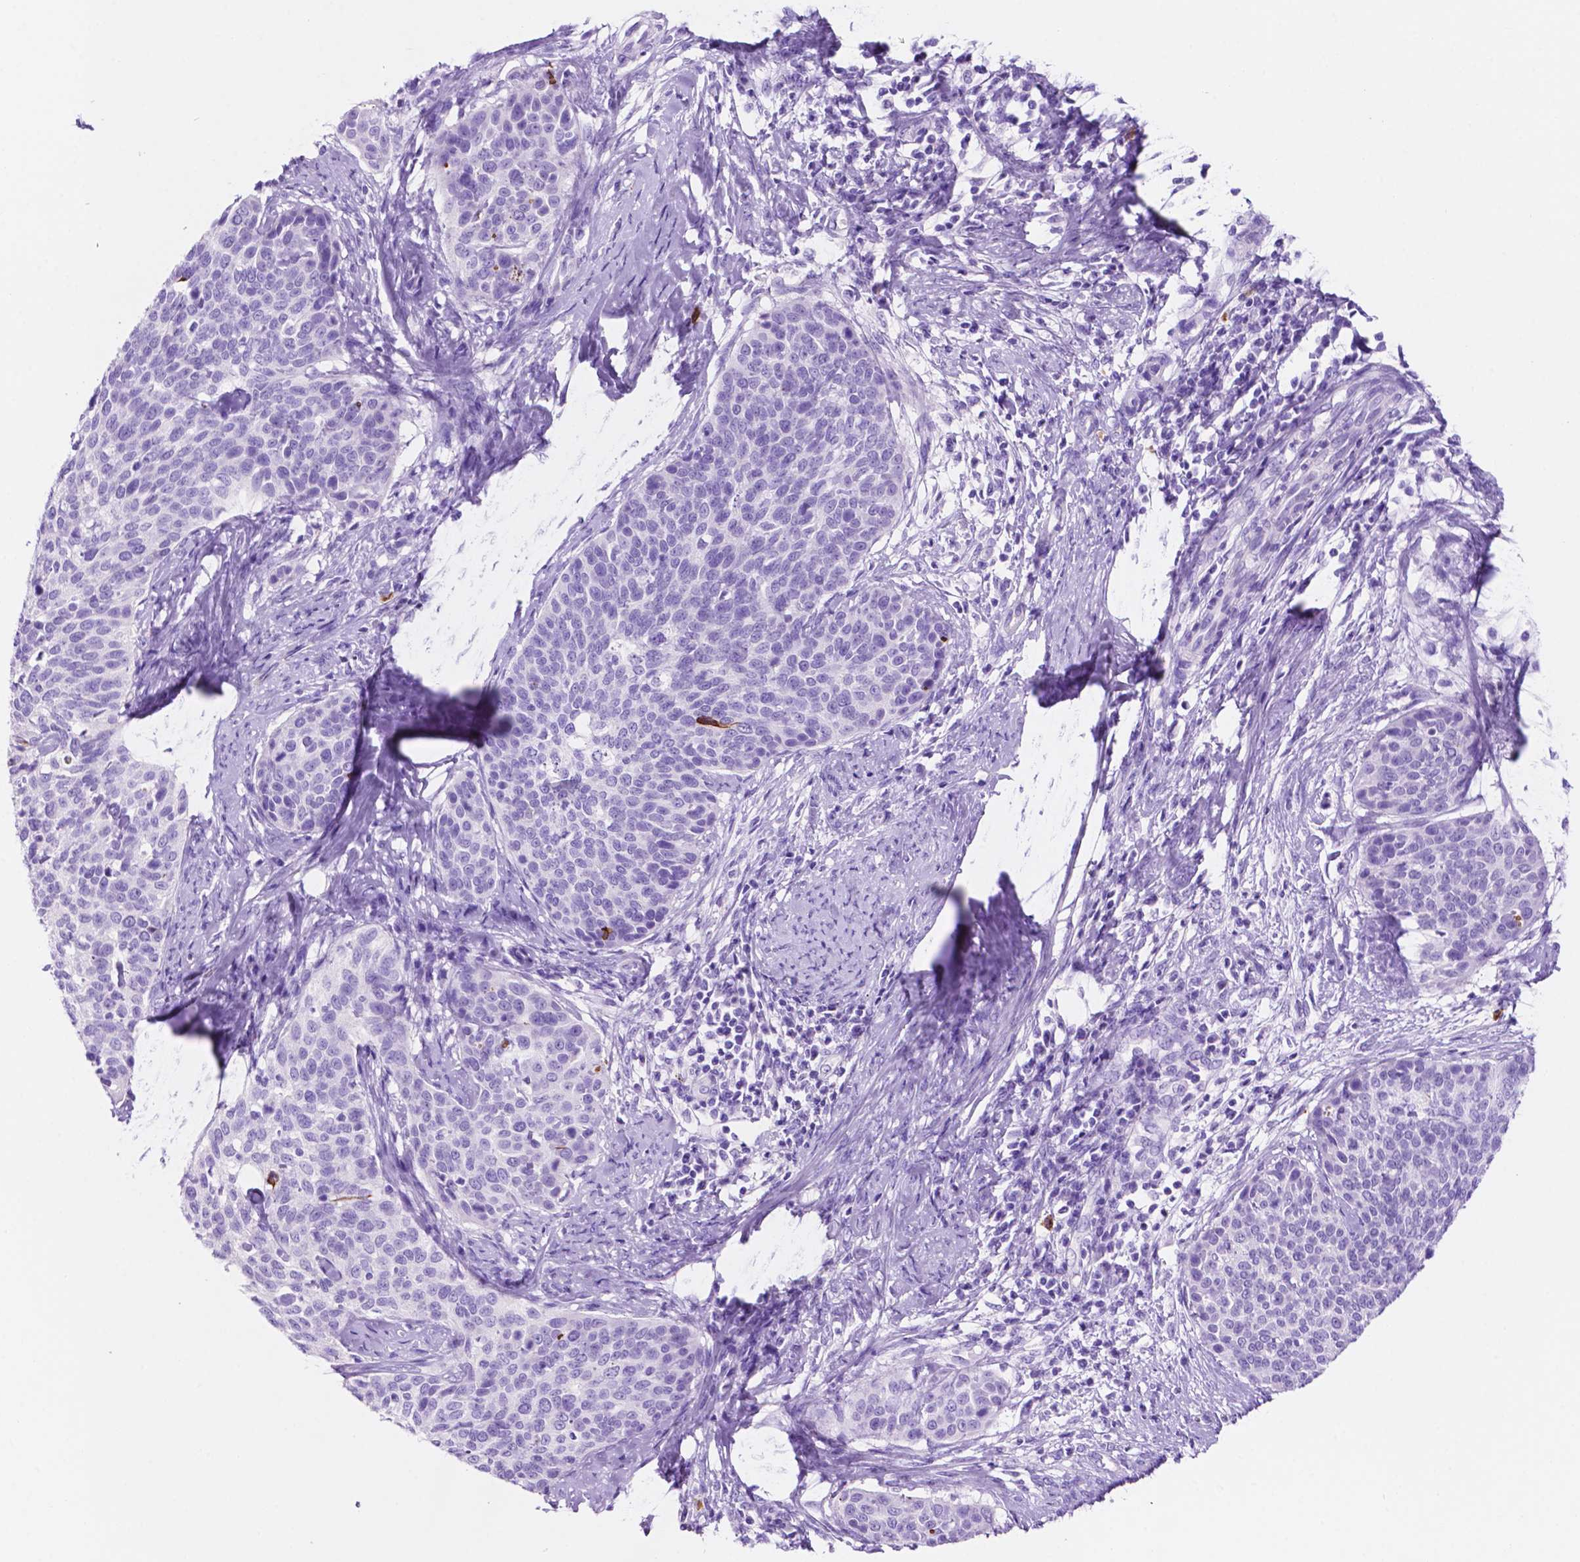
{"staining": {"intensity": "negative", "quantity": "none", "location": "none"}, "tissue": "cervical cancer", "cell_type": "Tumor cells", "image_type": "cancer", "snomed": [{"axis": "morphology", "description": "Squamous cell carcinoma, NOS"}, {"axis": "topography", "description": "Cervix"}], "caption": "High power microscopy photomicrograph of an IHC micrograph of cervical squamous cell carcinoma, revealing no significant expression in tumor cells.", "gene": "FOXB2", "patient": {"sex": "female", "age": 69}}